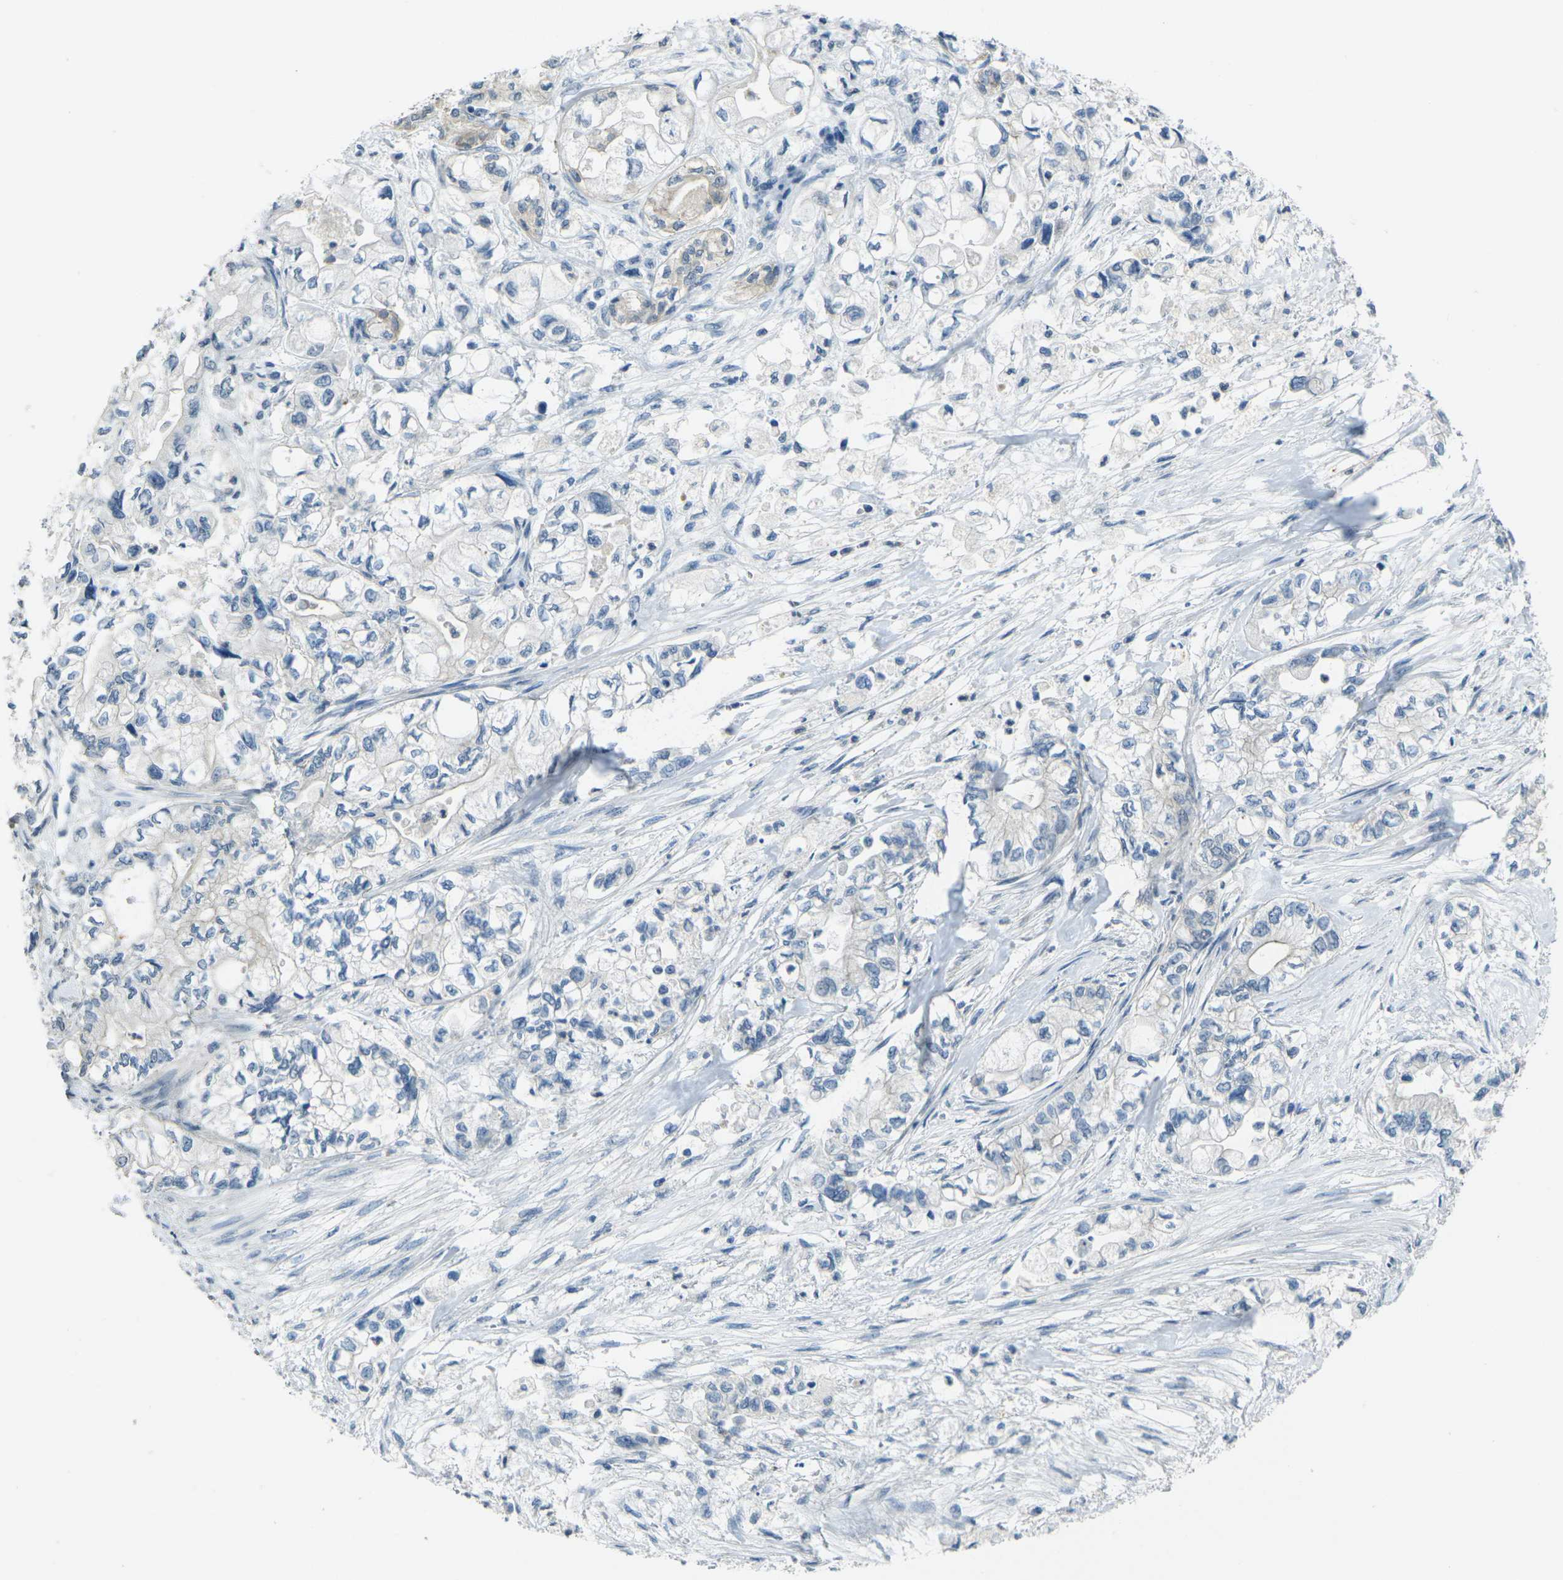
{"staining": {"intensity": "negative", "quantity": "none", "location": "none"}, "tissue": "pancreatic cancer", "cell_type": "Tumor cells", "image_type": "cancer", "snomed": [{"axis": "morphology", "description": "Adenocarcinoma, NOS"}, {"axis": "topography", "description": "Pancreas"}], "caption": "Photomicrograph shows no protein staining in tumor cells of pancreatic cancer tissue. (Immunohistochemistry (ihc), brightfield microscopy, high magnification).", "gene": "SPTBN2", "patient": {"sex": "male", "age": 79}}